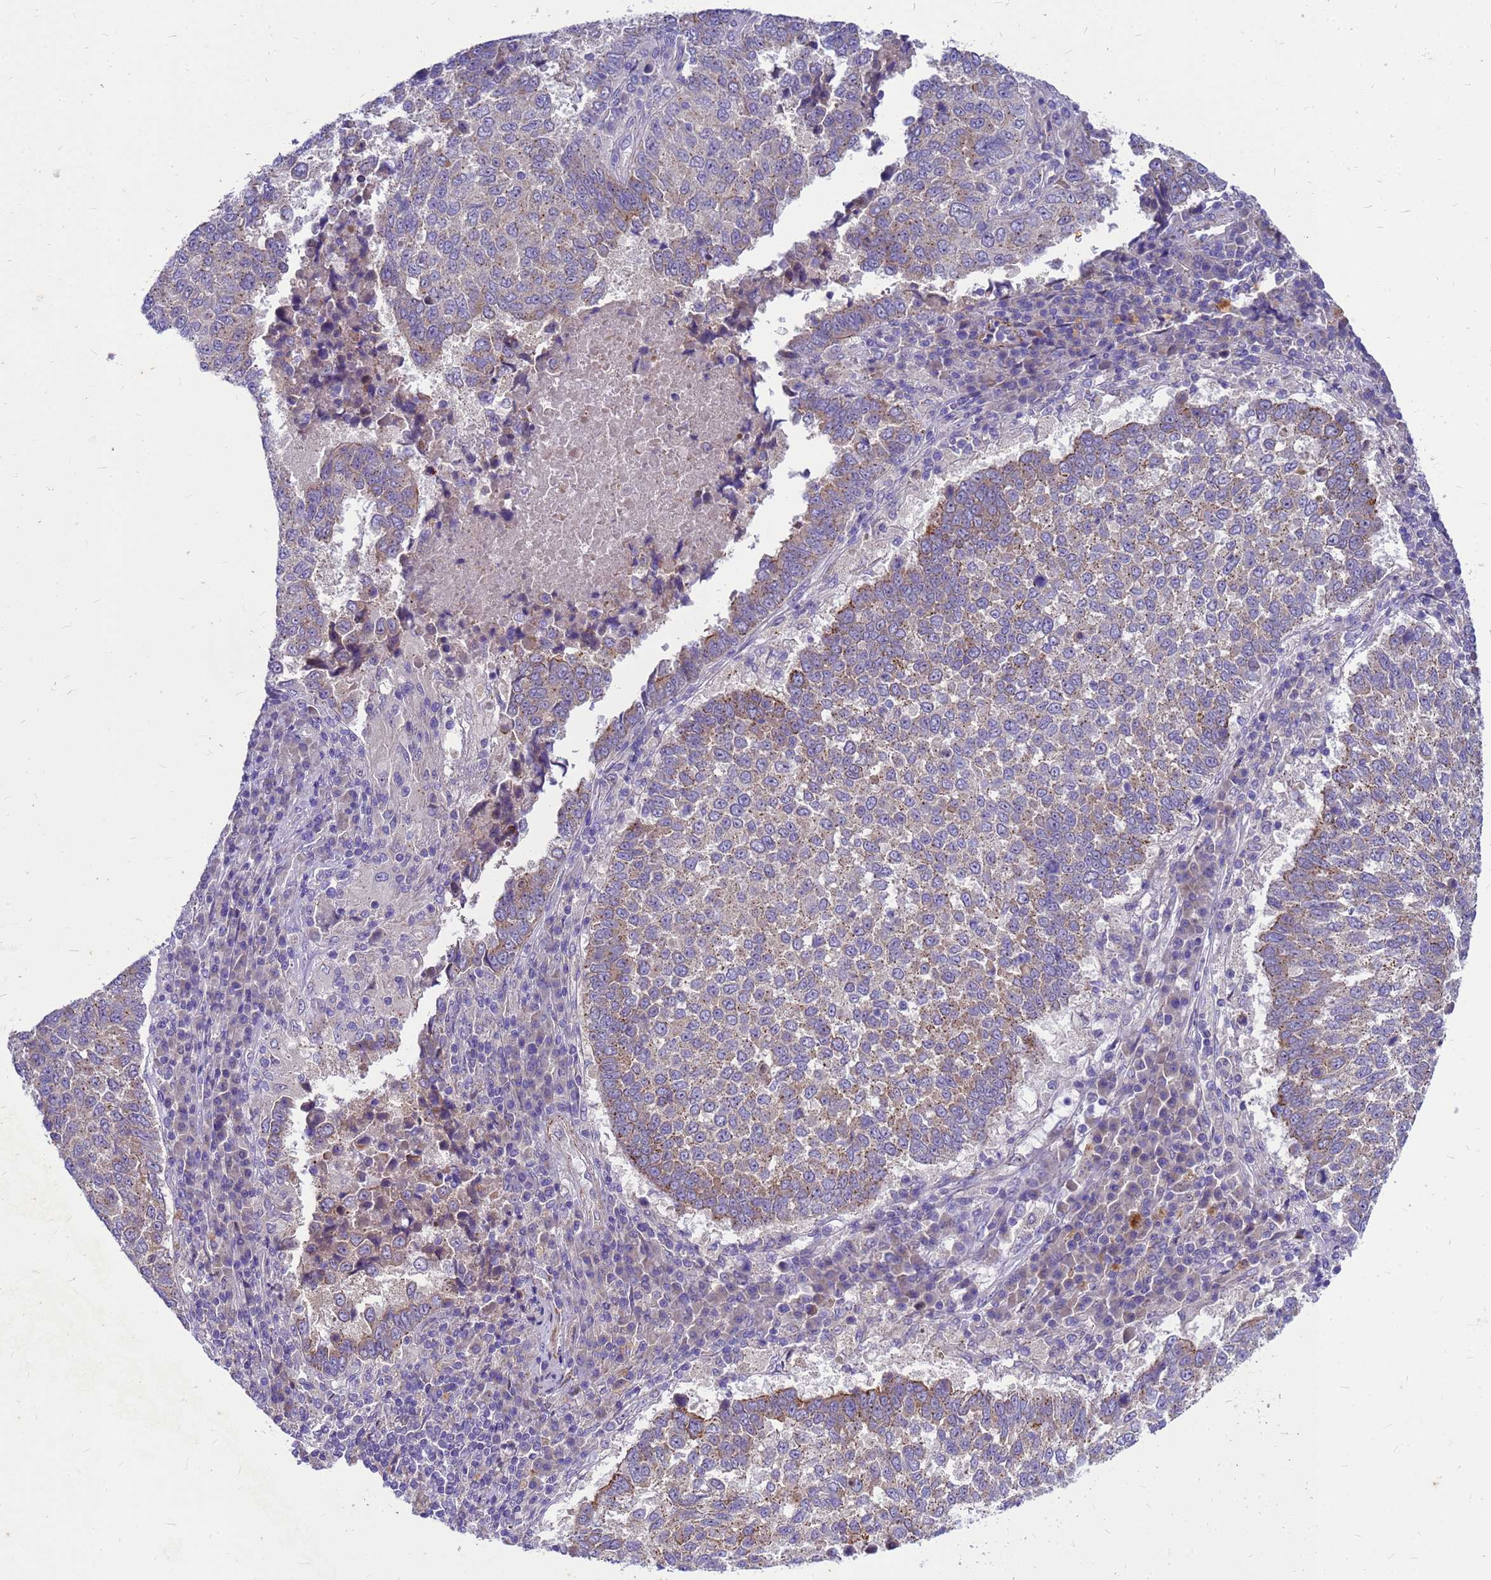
{"staining": {"intensity": "weak", "quantity": "25%-75%", "location": "cytoplasmic/membranous"}, "tissue": "lung cancer", "cell_type": "Tumor cells", "image_type": "cancer", "snomed": [{"axis": "morphology", "description": "Squamous cell carcinoma, NOS"}, {"axis": "topography", "description": "Lung"}], "caption": "DAB immunohistochemical staining of lung cancer (squamous cell carcinoma) shows weak cytoplasmic/membranous protein positivity in approximately 25%-75% of tumor cells. The staining was performed using DAB (3,3'-diaminobenzidine) to visualize the protein expression in brown, while the nuclei were stained in blue with hematoxylin (Magnification: 20x).", "gene": "POP7", "patient": {"sex": "male", "age": 73}}